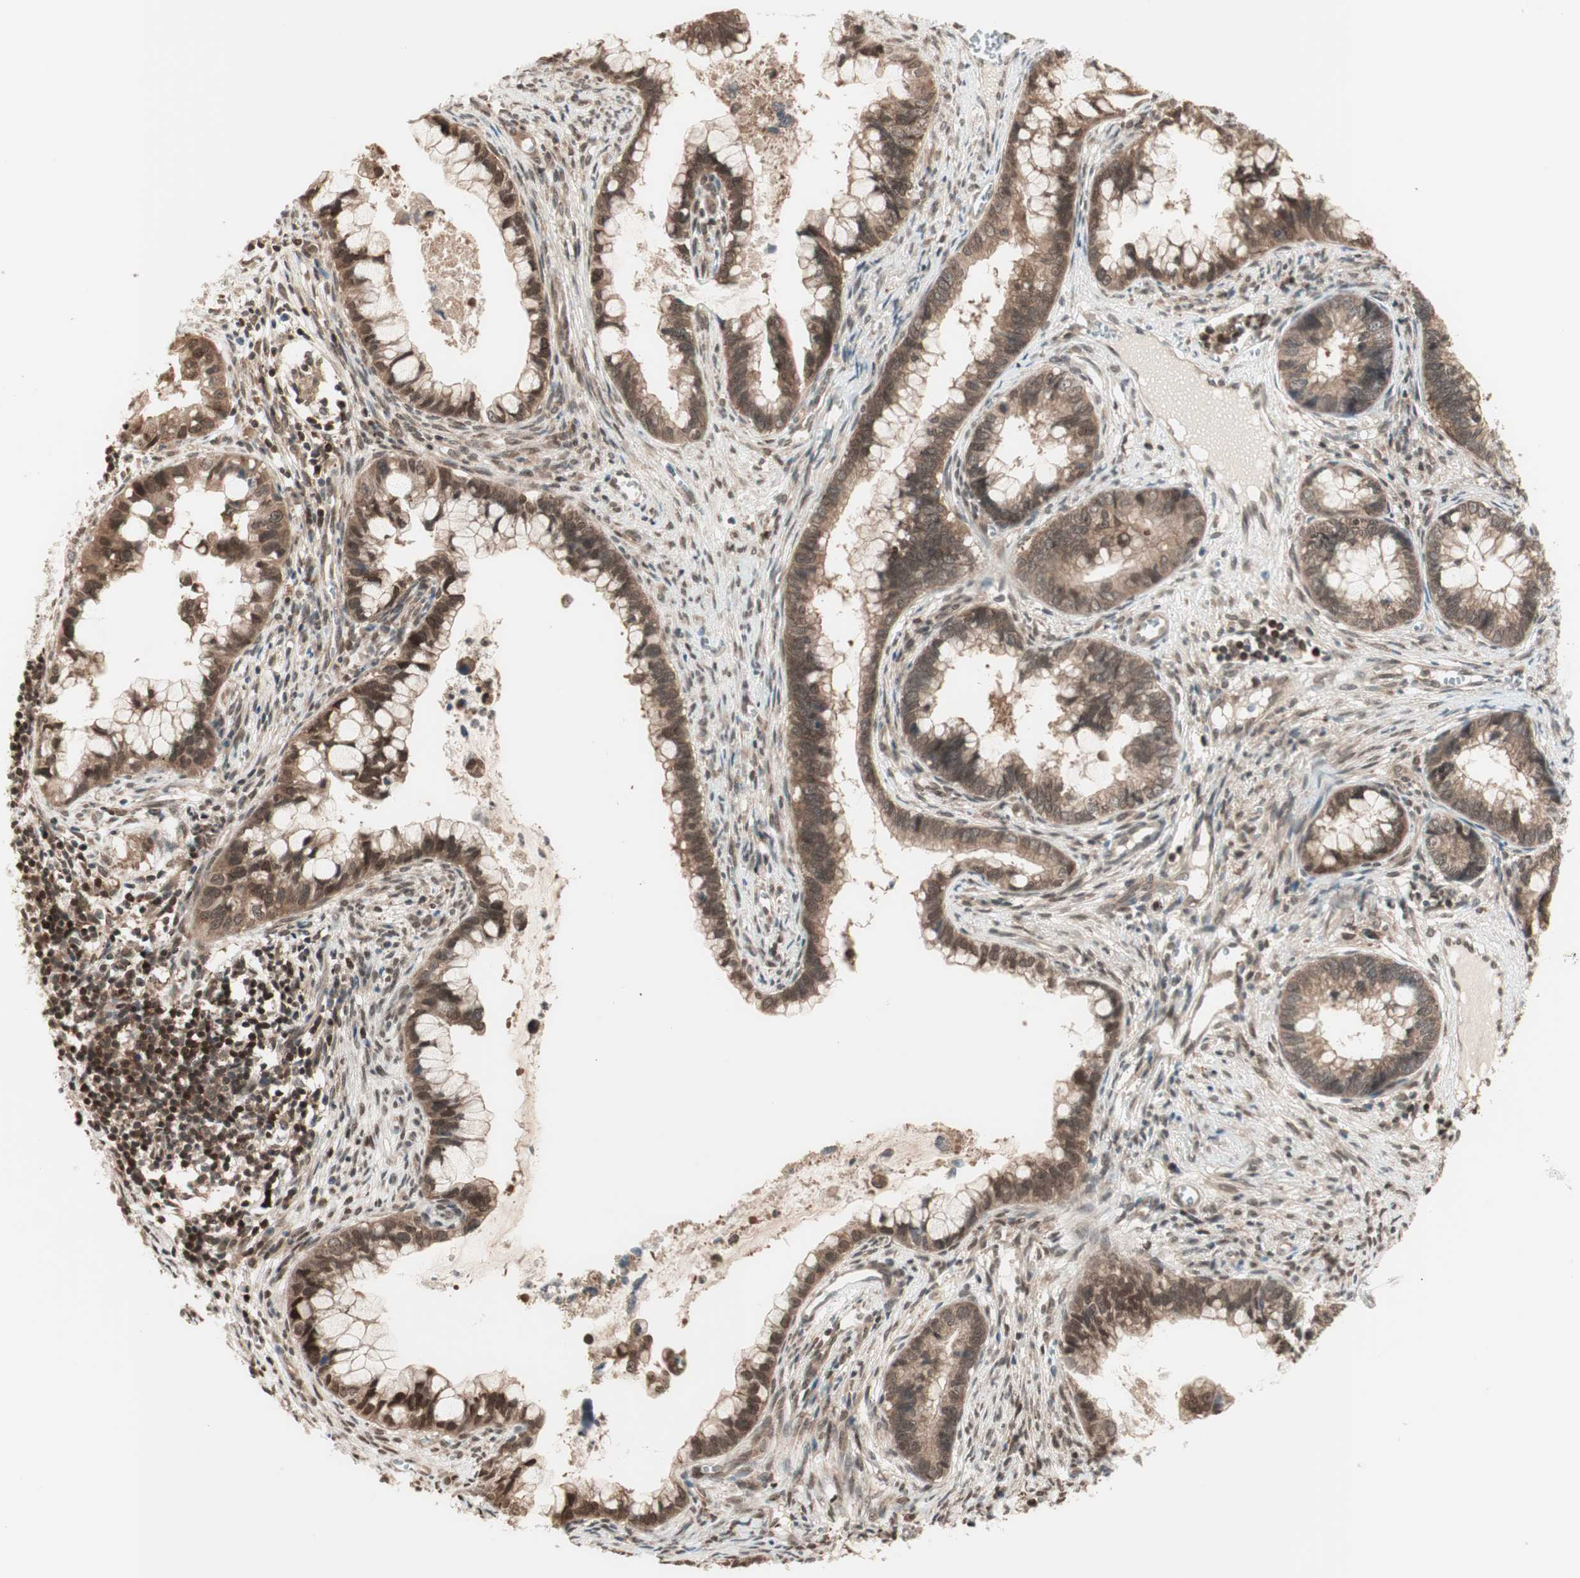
{"staining": {"intensity": "moderate", "quantity": ">75%", "location": "cytoplasmic/membranous"}, "tissue": "cervical cancer", "cell_type": "Tumor cells", "image_type": "cancer", "snomed": [{"axis": "morphology", "description": "Adenocarcinoma, NOS"}, {"axis": "topography", "description": "Cervix"}], "caption": "Human cervical adenocarcinoma stained with a brown dye shows moderate cytoplasmic/membranous positive staining in approximately >75% of tumor cells.", "gene": "UBE2I", "patient": {"sex": "female", "age": 44}}